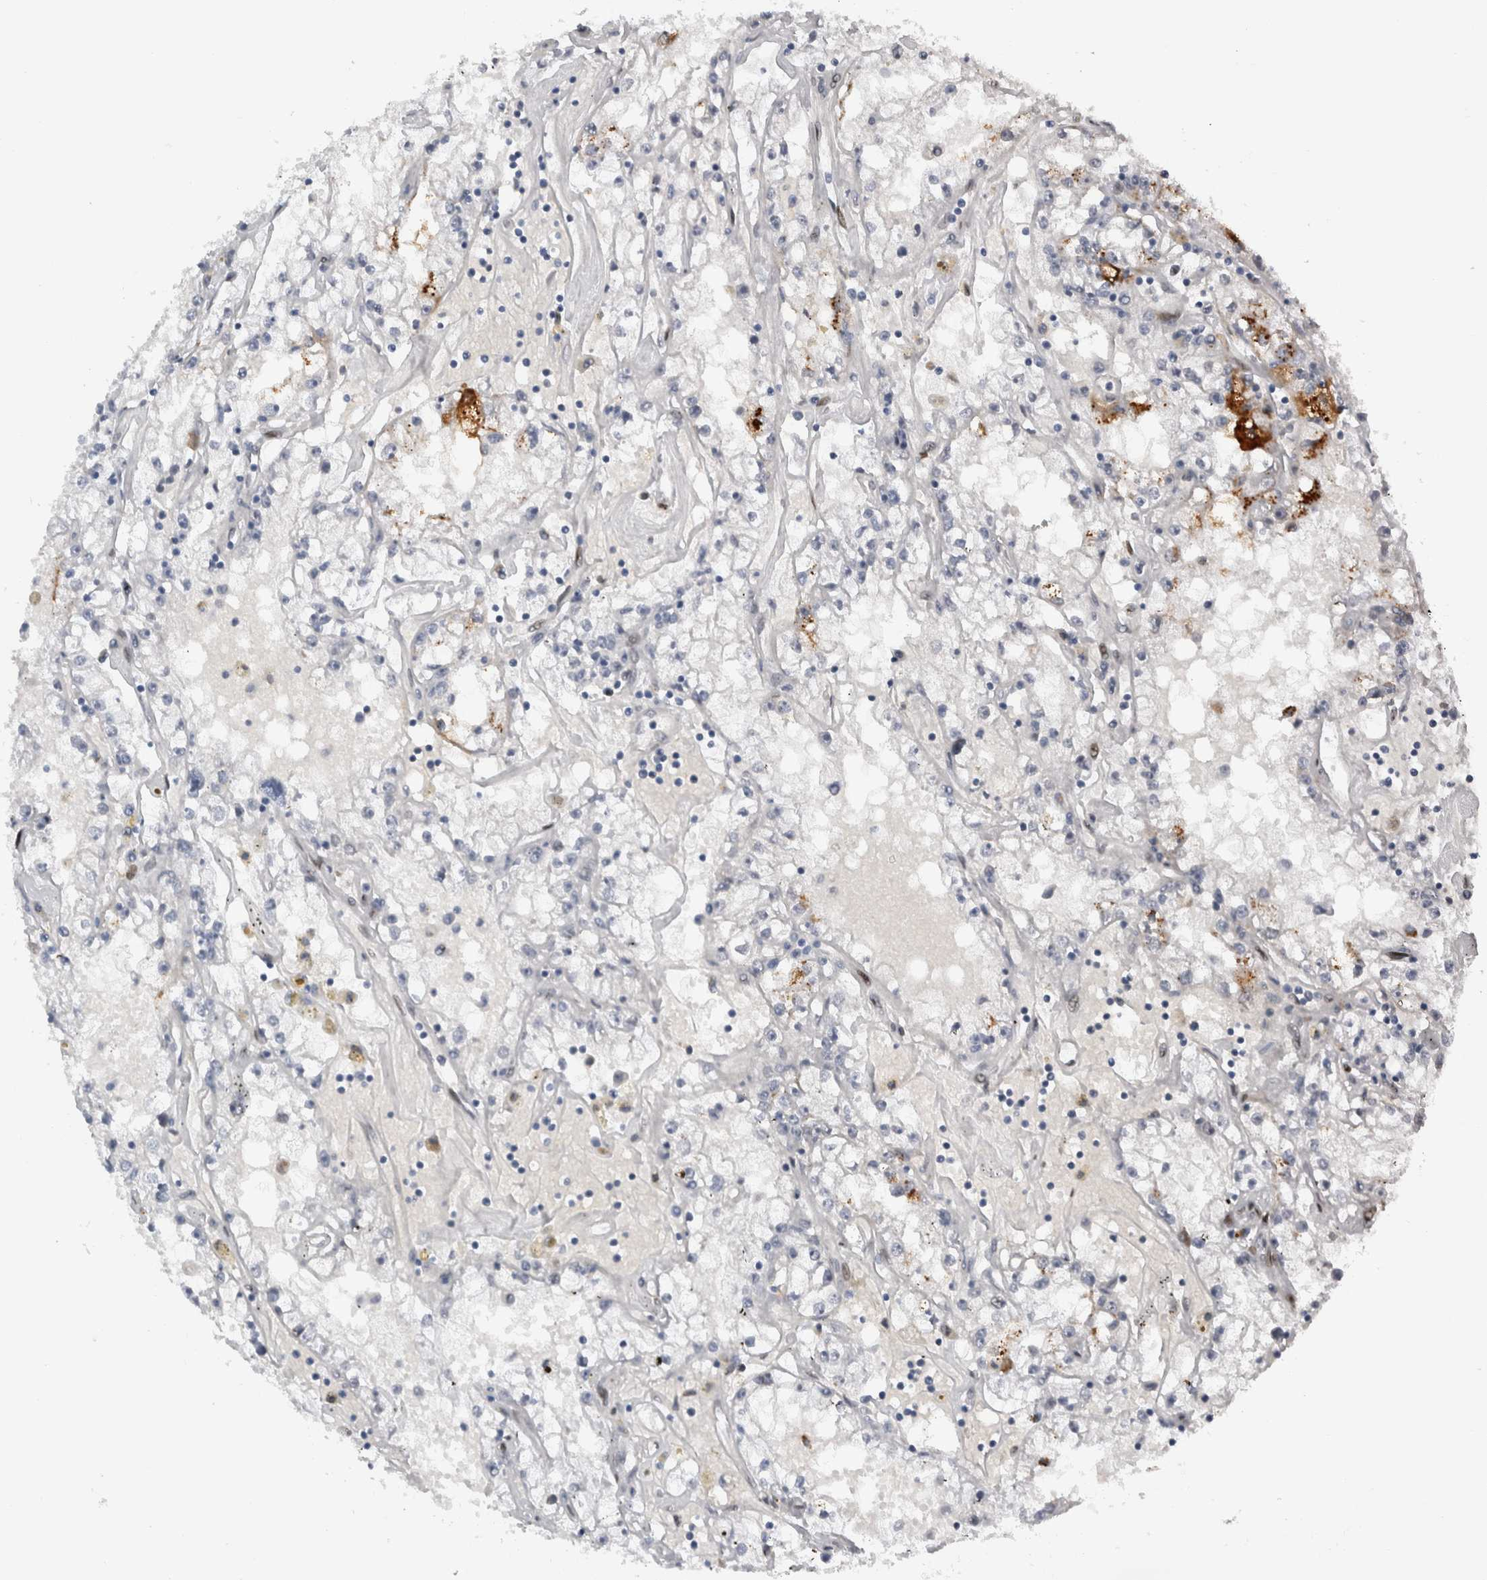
{"staining": {"intensity": "negative", "quantity": "none", "location": "none"}, "tissue": "renal cancer", "cell_type": "Tumor cells", "image_type": "cancer", "snomed": [{"axis": "morphology", "description": "Adenocarcinoma, NOS"}, {"axis": "topography", "description": "Kidney"}], "caption": "A histopathology image of renal cancer (adenocarcinoma) stained for a protein demonstrates no brown staining in tumor cells. Brightfield microscopy of immunohistochemistry stained with DAB (3,3'-diaminobenzidine) (brown) and hematoxylin (blue), captured at high magnification.", "gene": "DMTN", "patient": {"sex": "male", "age": 56}}